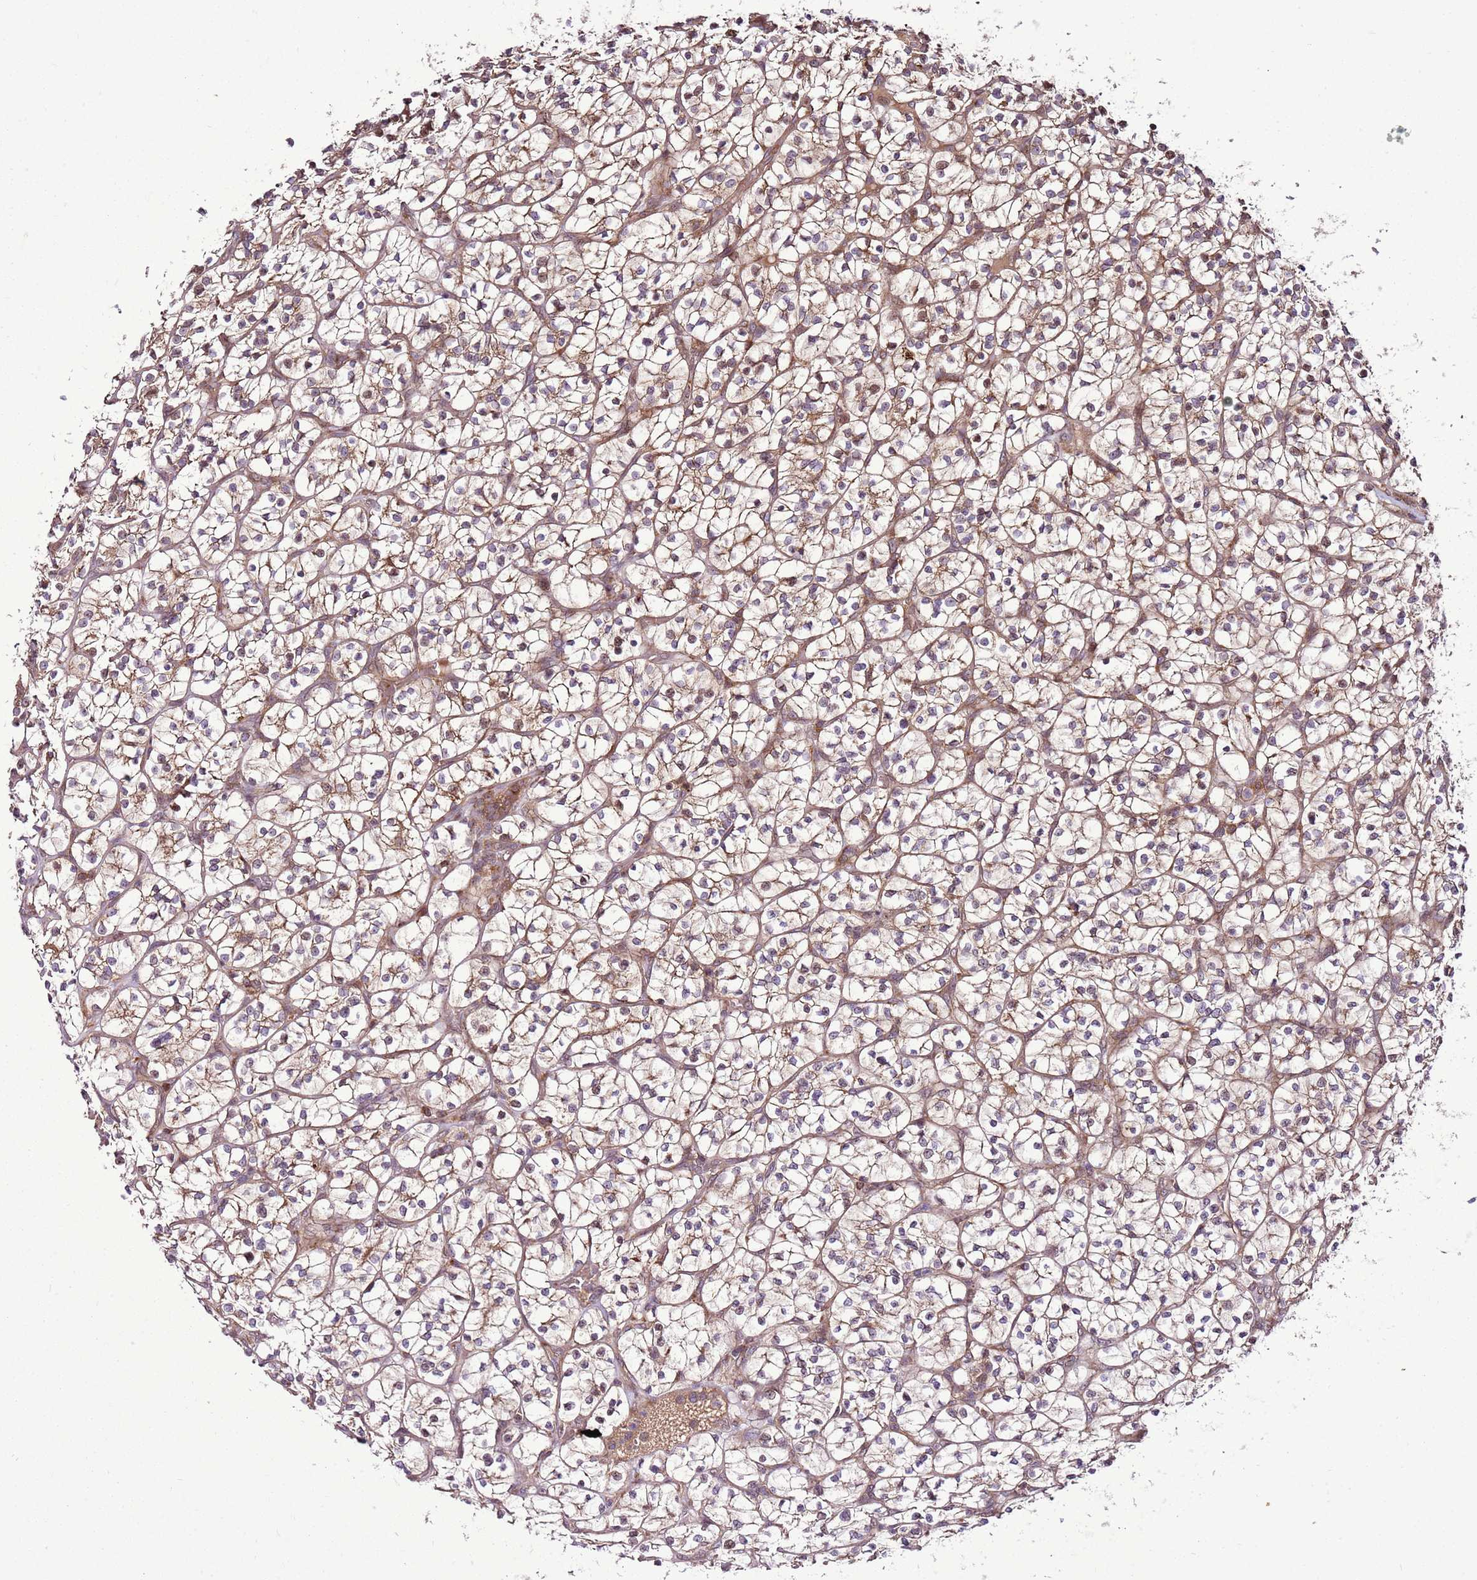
{"staining": {"intensity": "moderate", "quantity": ">75%", "location": "cytoplasmic/membranous,nuclear"}, "tissue": "renal cancer", "cell_type": "Tumor cells", "image_type": "cancer", "snomed": [{"axis": "morphology", "description": "Adenocarcinoma, NOS"}, {"axis": "topography", "description": "Kidney"}], "caption": "This photomicrograph exhibits IHC staining of renal adenocarcinoma, with medium moderate cytoplasmic/membranous and nuclear positivity in about >75% of tumor cells.", "gene": "RASA3", "patient": {"sex": "female", "age": 64}}